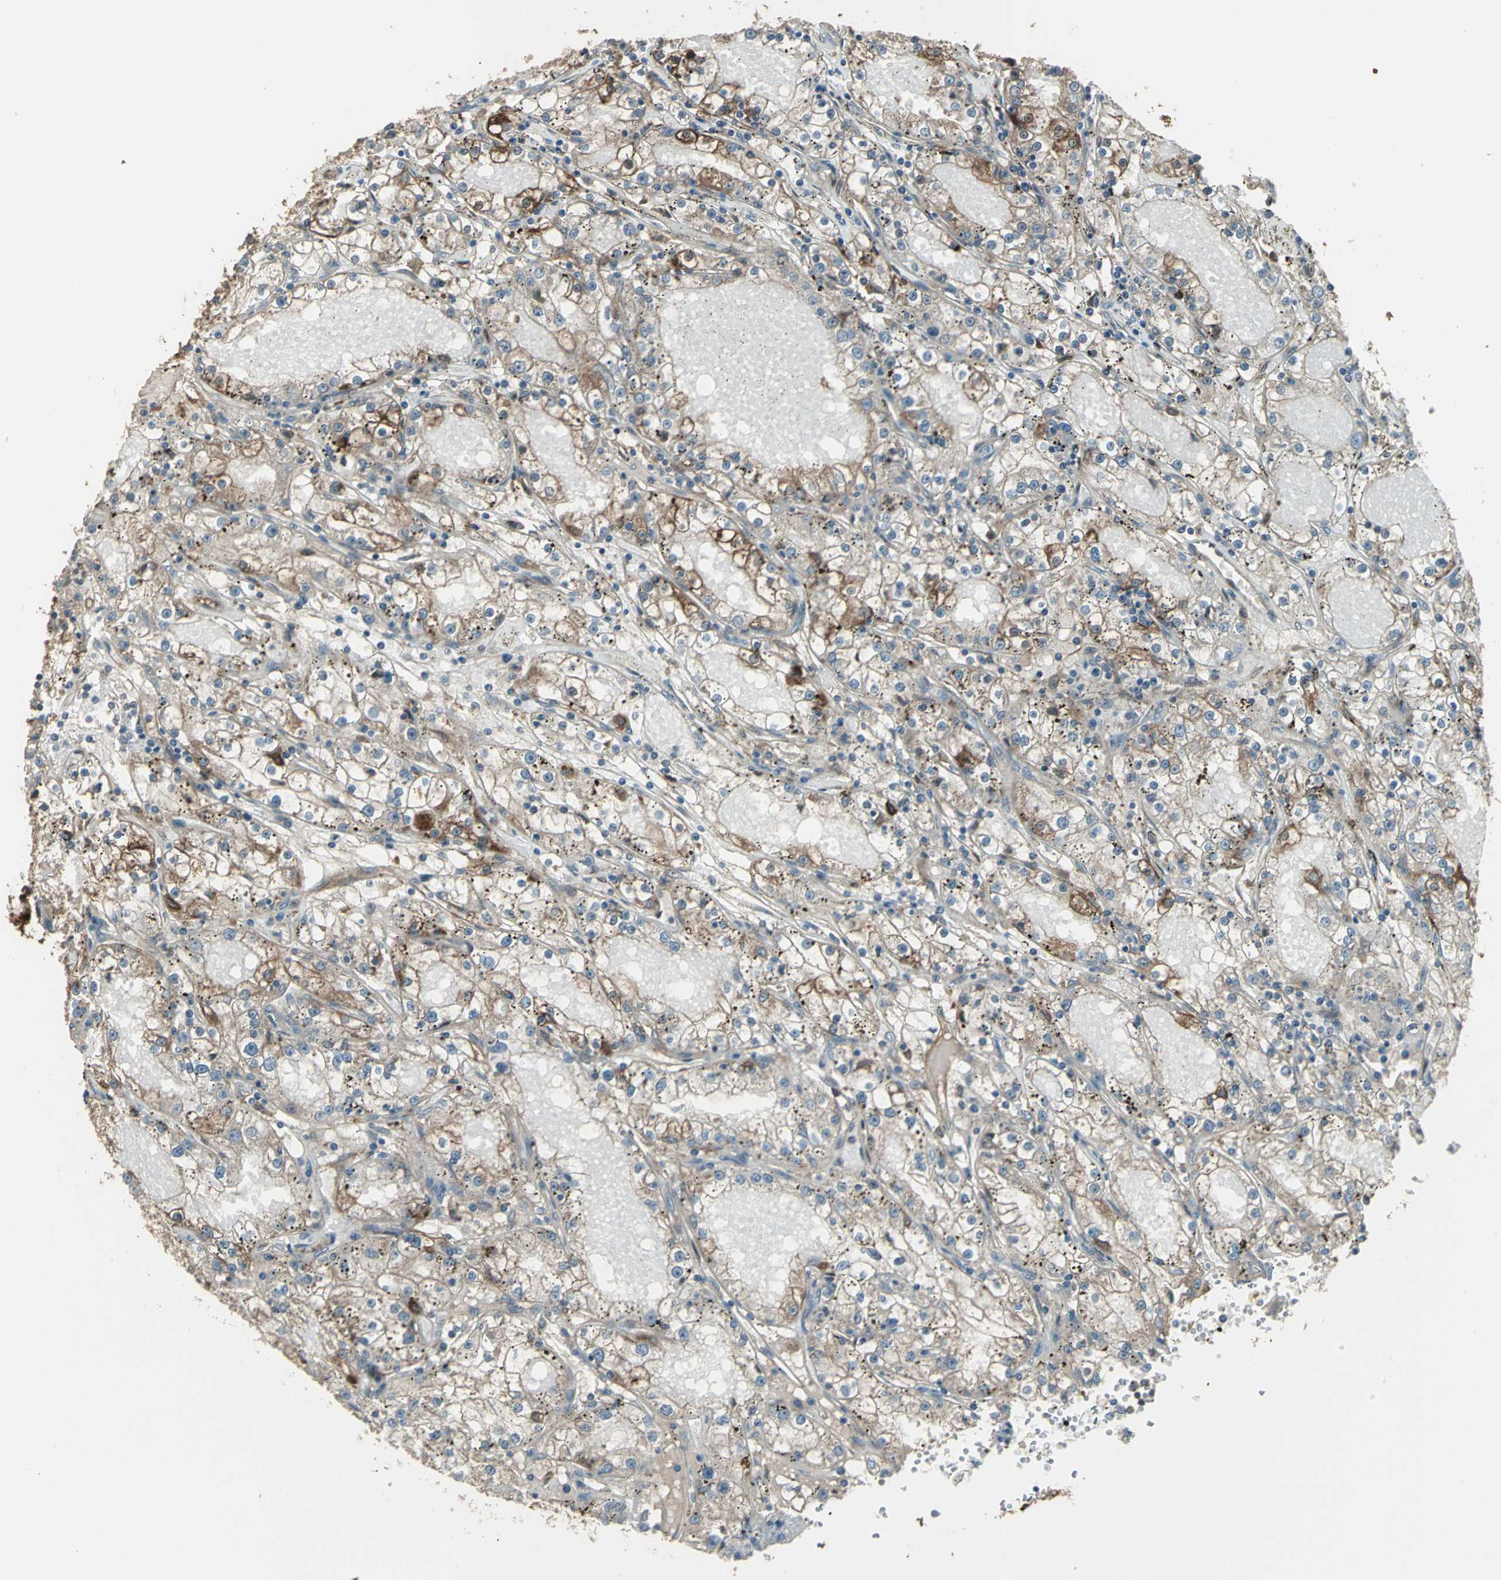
{"staining": {"intensity": "moderate", "quantity": ">75%", "location": "cytoplasmic/membranous"}, "tissue": "renal cancer", "cell_type": "Tumor cells", "image_type": "cancer", "snomed": [{"axis": "morphology", "description": "Adenocarcinoma, NOS"}, {"axis": "topography", "description": "Kidney"}], "caption": "Moderate cytoplasmic/membranous positivity is seen in approximately >75% of tumor cells in renal cancer. (DAB = brown stain, brightfield microscopy at high magnification).", "gene": "PRXL2B", "patient": {"sex": "male", "age": 56}}